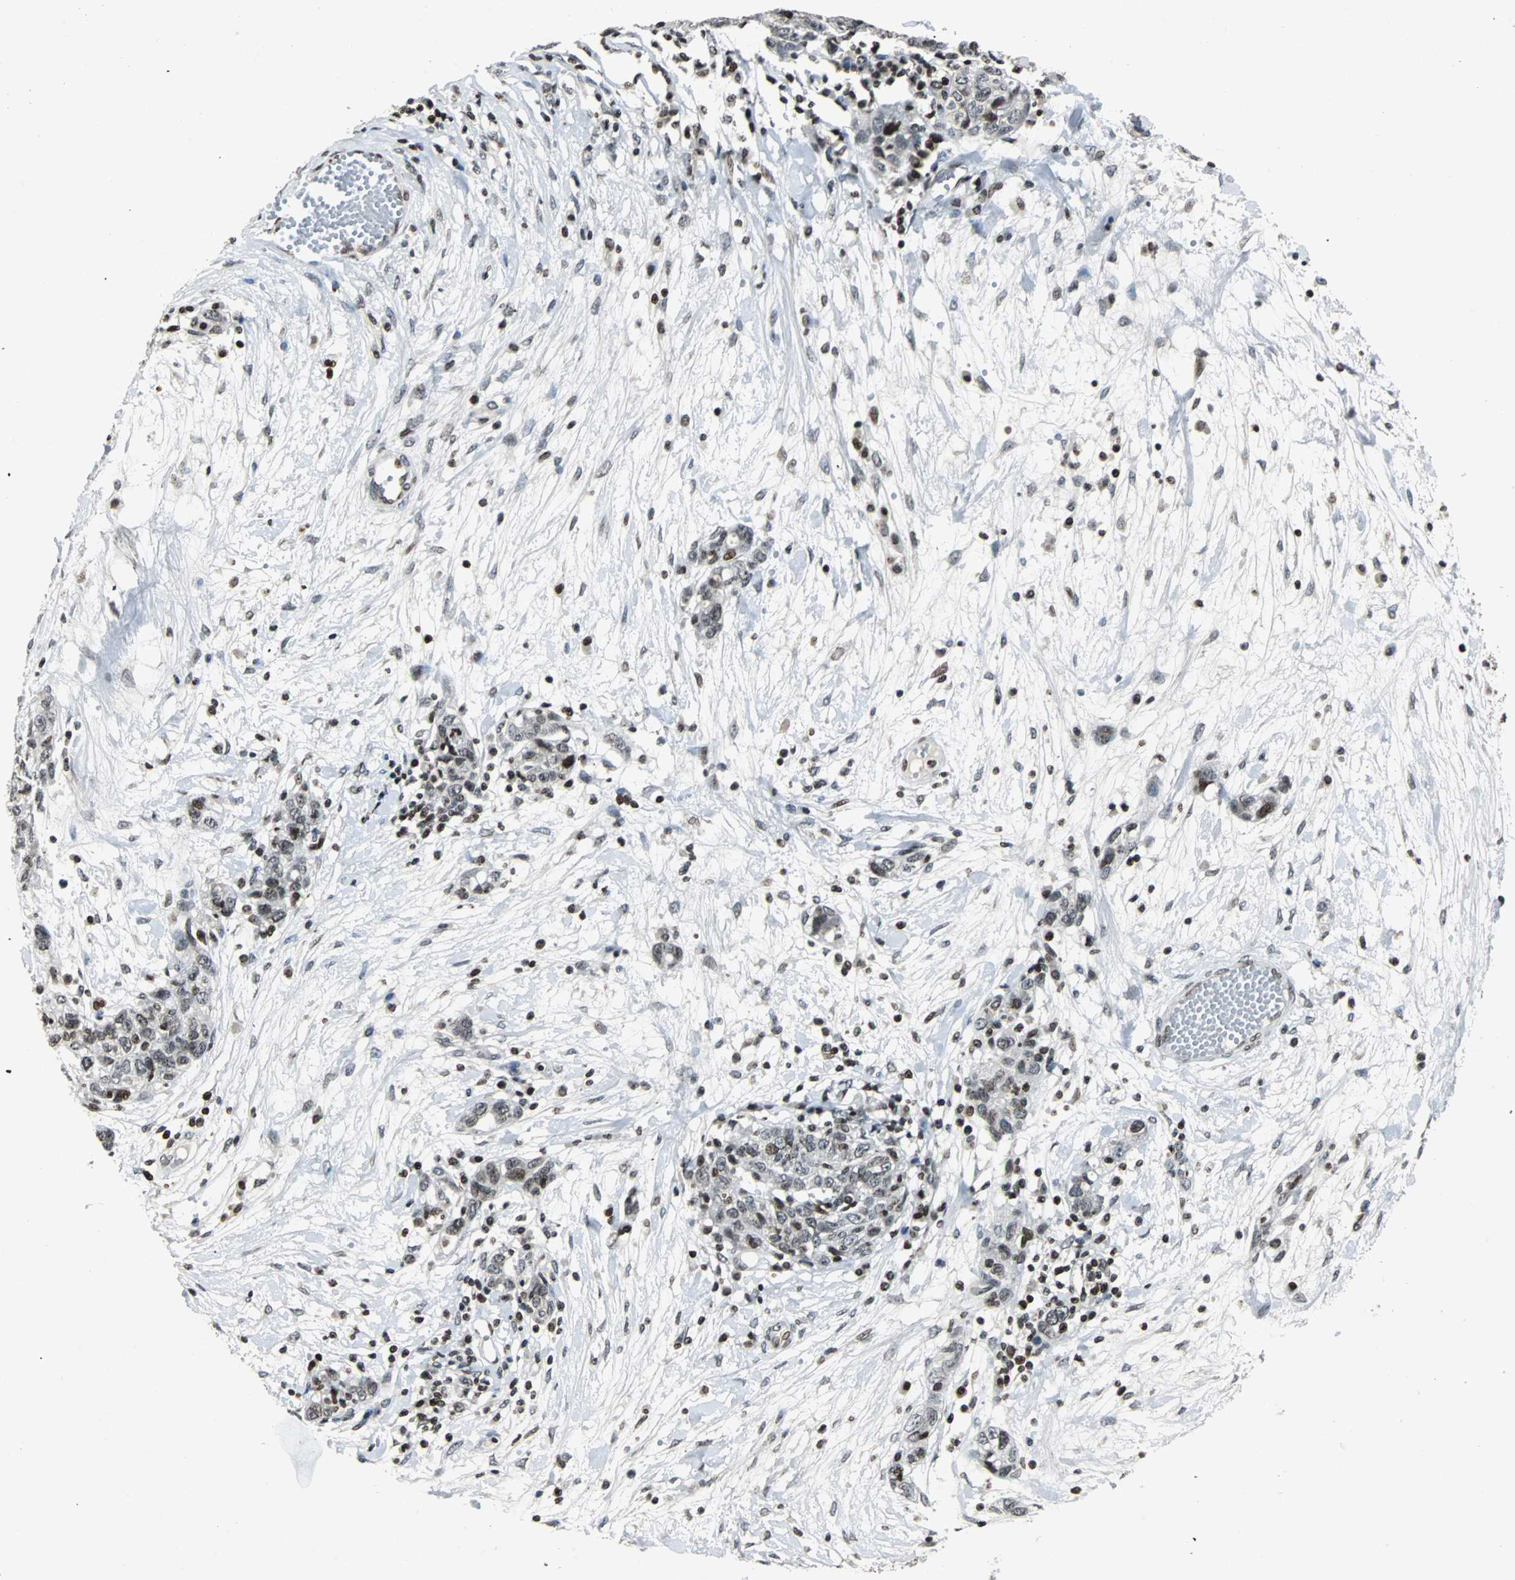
{"staining": {"intensity": "weak", "quantity": "25%-75%", "location": "nuclear"}, "tissue": "ovarian cancer", "cell_type": "Tumor cells", "image_type": "cancer", "snomed": [{"axis": "morphology", "description": "Cystadenocarcinoma, serous, NOS"}, {"axis": "topography", "description": "Ovary"}], "caption": "Immunohistochemistry (IHC) of human serous cystadenocarcinoma (ovarian) shows low levels of weak nuclear positivity in about 25%-75% of tumor cells. Immunohistochemistry stains the protein of interest in brown and the nuclei are stained blue.", "gene": "PAXIP1", "patient": {"sex": "female", "age": 71}}